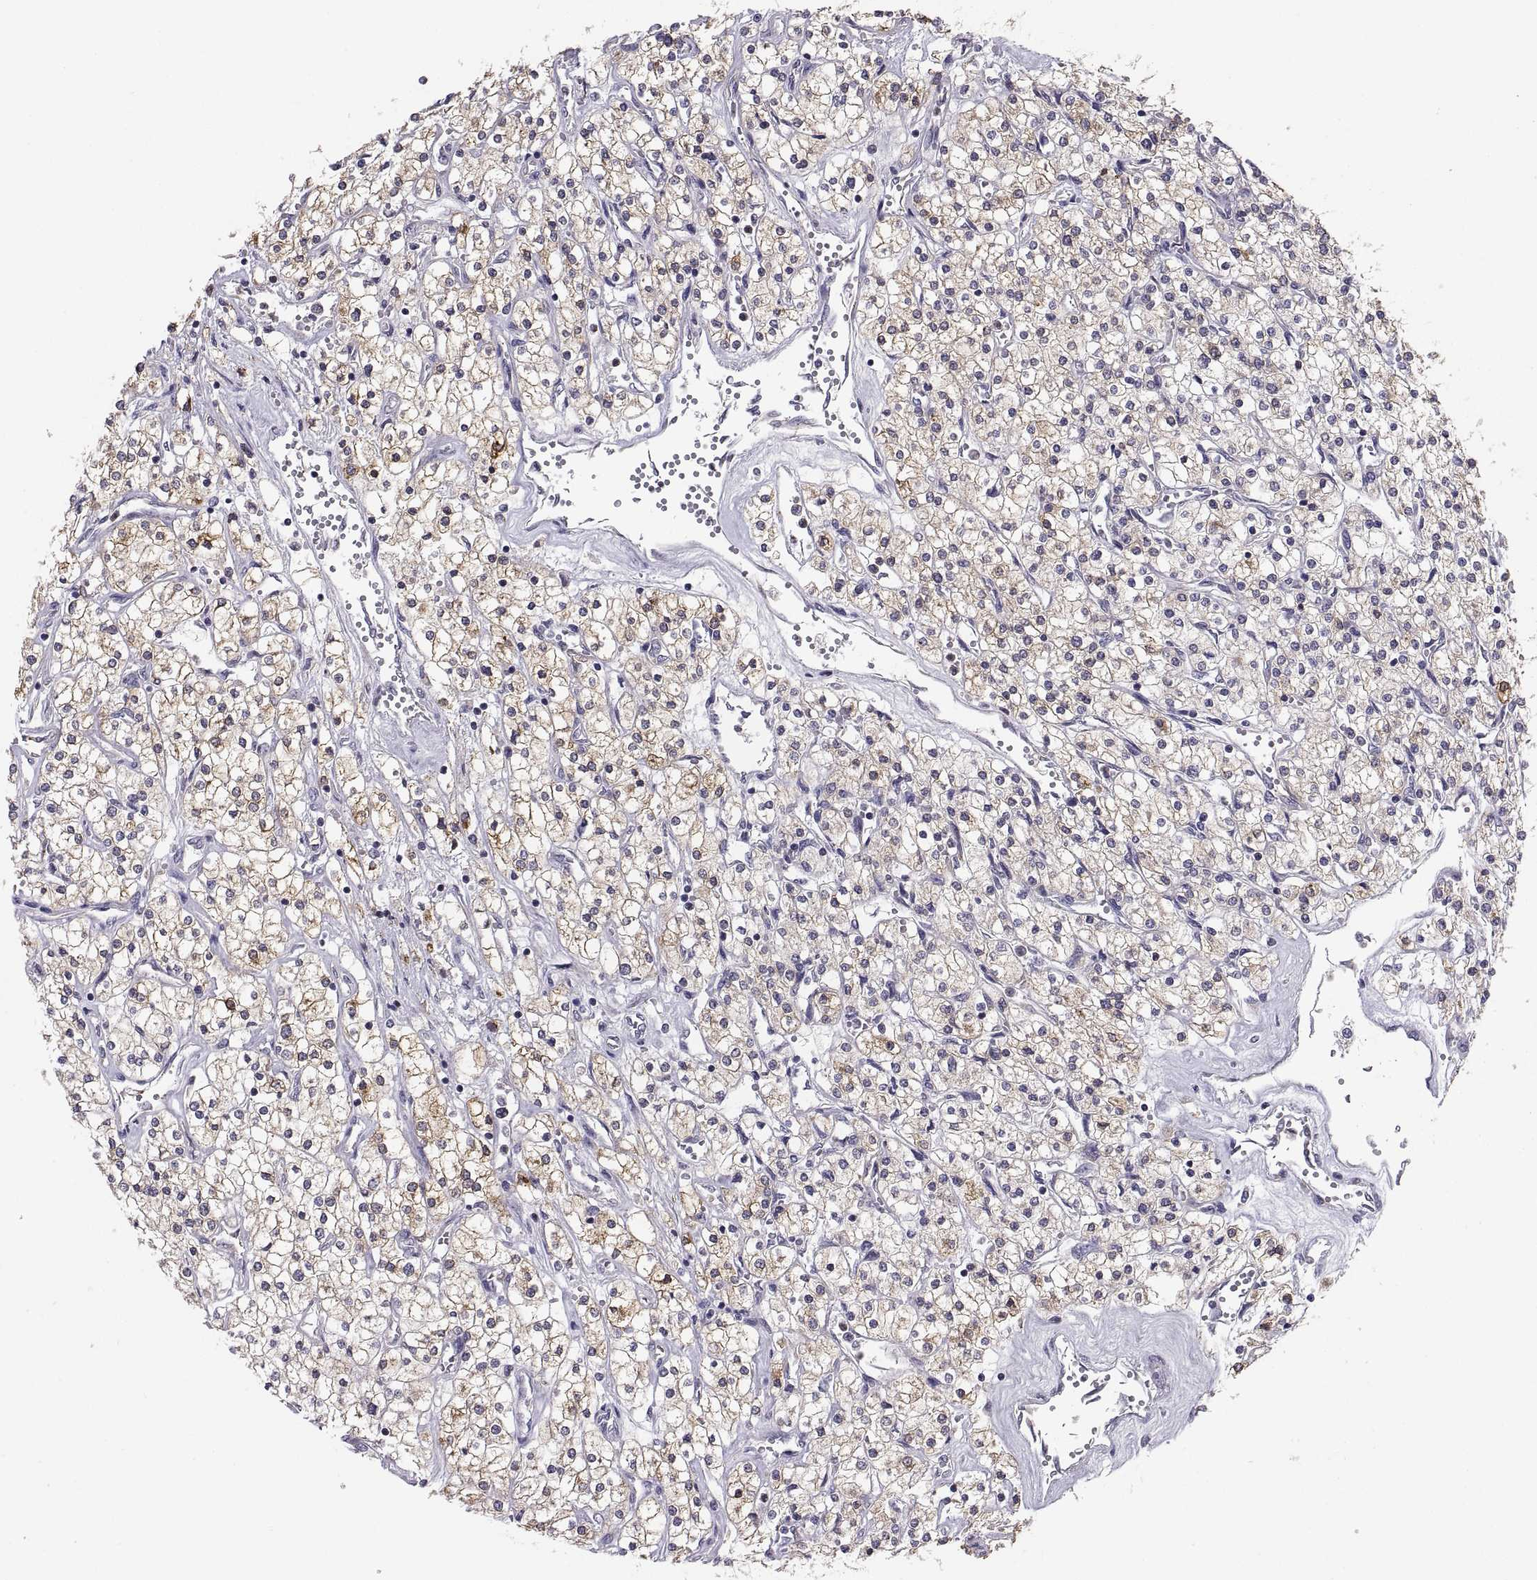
{"staining": {"intensity": "moderate", "quantity": "25%-75%", "location": "cytoplasmic/membranous"}, "tissue": "renal cancer", "cell_type": "Tumor cells", "image_type": "cancer", "snomed": [{"axis": "morphology", "description": "Adenocarcinoma, NOS"}, {"axis": "topography", "description": "Kidney"}], "caption": "The immunohistochemical stain labels moderate cytoplasmic/membranous positivity in tumor cells of adenocarcinoma (renal) tissue.", "gene": "ERO1A", "patient": {"sex": "male", "age": 80}}